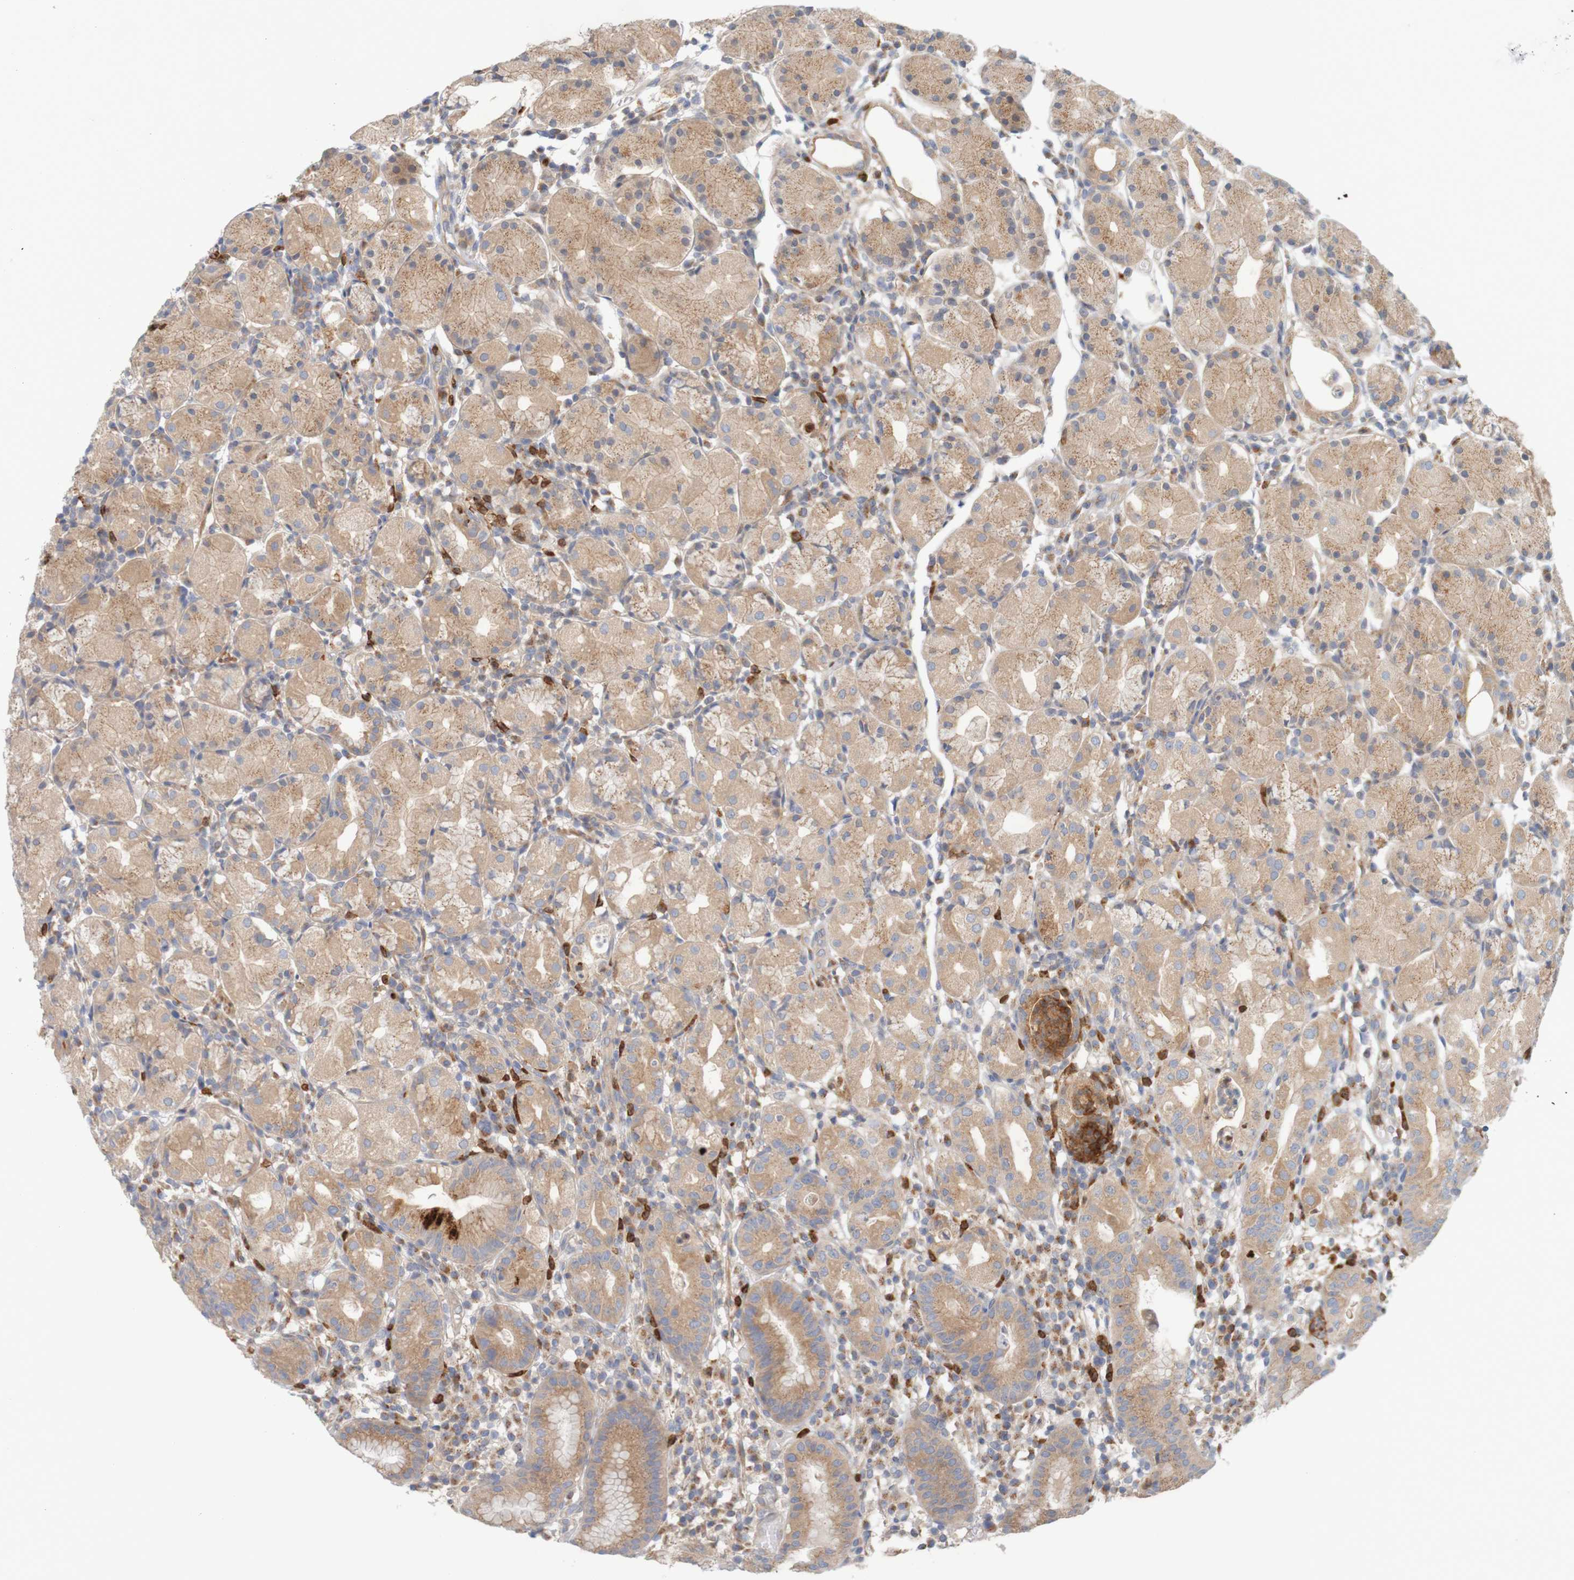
{"staining": {"intensity": "strong", "quantity": "<25%", "location": "cytoplasmic/membranous"}, "tissue": "stomach", "cell_type": "Glandular cells", "image_type": "normal", "snomed": [{"axis": "morphology", "description": "Normal tissue, NOS"}, {"axis": "topography", "description": "Stomach"}, {"axis": "topography", "description": "Stomach, lower"}], "caption": "Immunohistochemical staining of normal stomach demonstrates medium levels of strong cytoplasmic/membranous expression in about <25% of glandular cells.", "gene": "KRT23", "patient": {"sex": "female", "age": 75}}